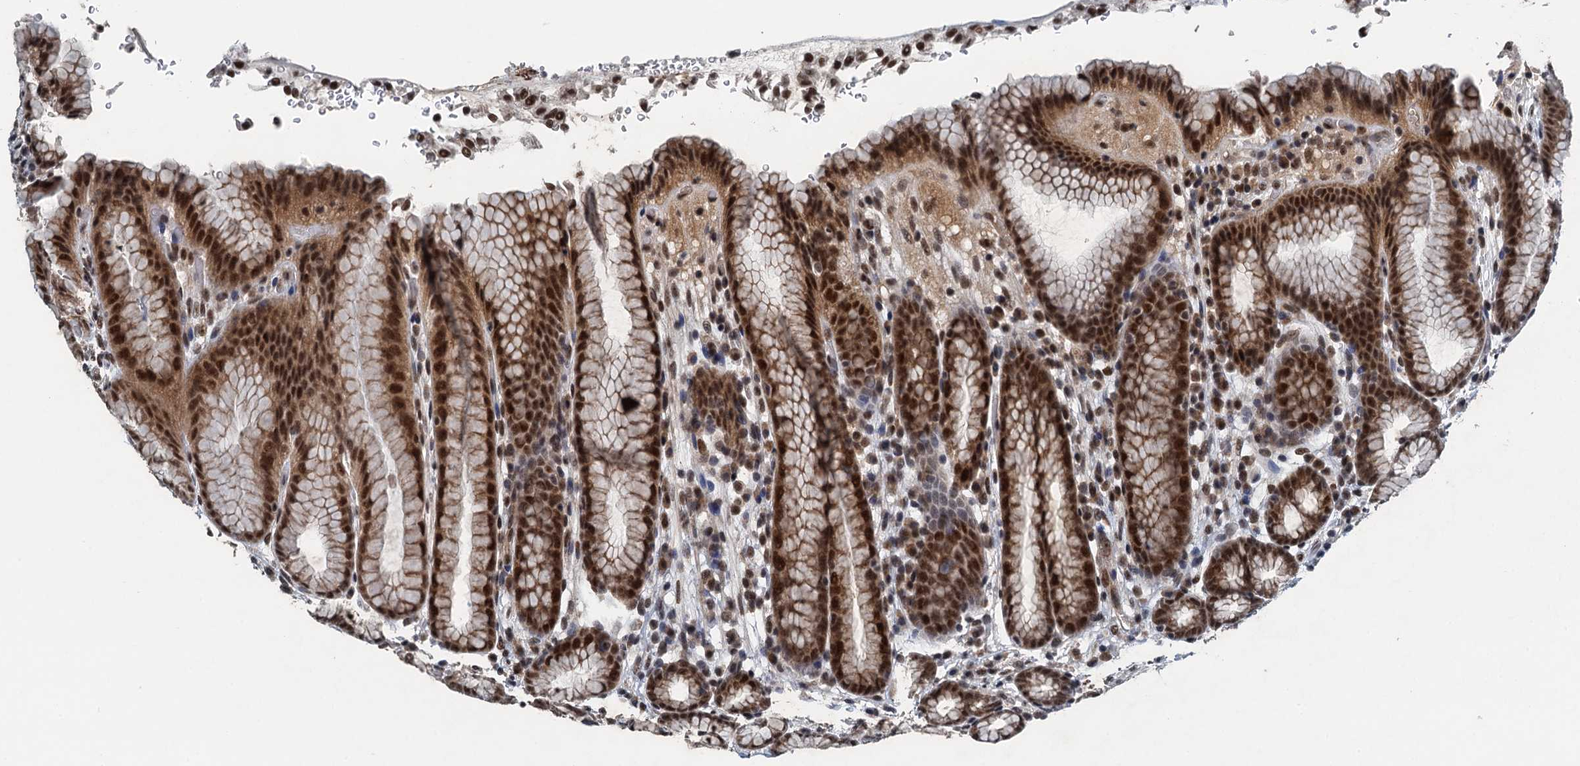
{"staining": {"intensity": "strong", "quantity": ">75%", "location": "cytoplasmic/membranous,nuclear"}, "tissue": "stomach", "cell_type": "Glandular cells", "image_type": "normal", "snomed": [{"axis": "morphology", "description": "Normal tissue, NOS"}, {"axis": "topography", "description": "Stomach"}], "caption": "Protein analysis of unremarkable stomach shows strong cytoplasmic/membranous,nuclear expression in about >75% of glandular cells.", "gene": "MTA3", "patient": {"sex": "male", "age": 42}}